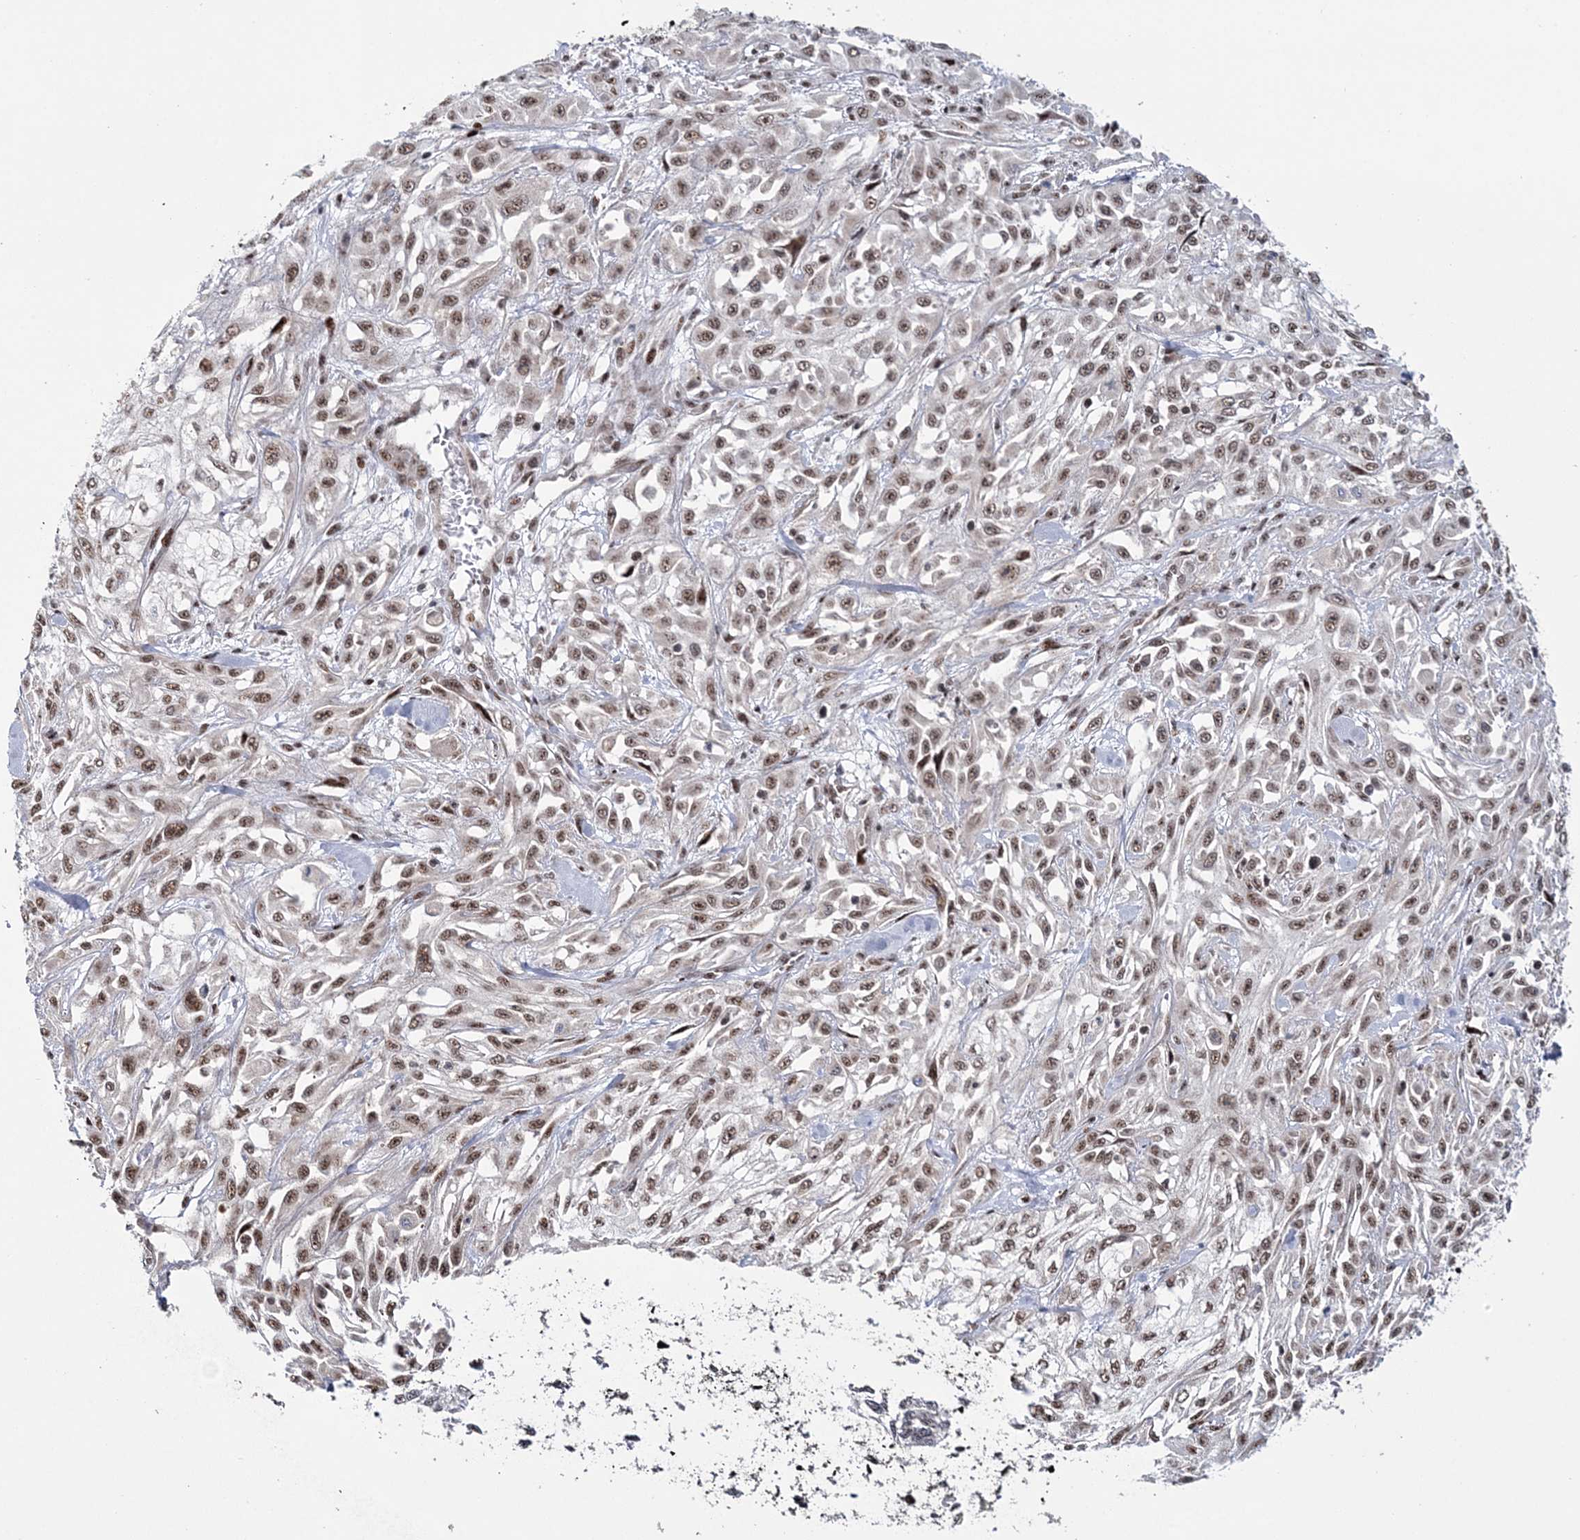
{"staining": {"intensity": "moderate", "quantity": ">75%", "location": "nuclear"}, "tissue": "skin cancer", "cell_type": "Tumor cells", "image_type": "cancer", "snomed": [{"axis": "morphology", "description": "Squamous cell carcinoma, NOS"}, {"axis": "morphology", "description": "Squamous cell carcinoma, metastatic, NOS"}, {"axis": "topography", "description": "Skin"}, {"axis": "topography", "description": "Lymph node"}], "caption": "Skin cancer (squamous cell carcinoma) stained with a brown dye shows moderate nuclear positive expression in about >75% of tumor cells.", "gene": "TATDN2", "patient": {"sex": "male", "age": 75}}